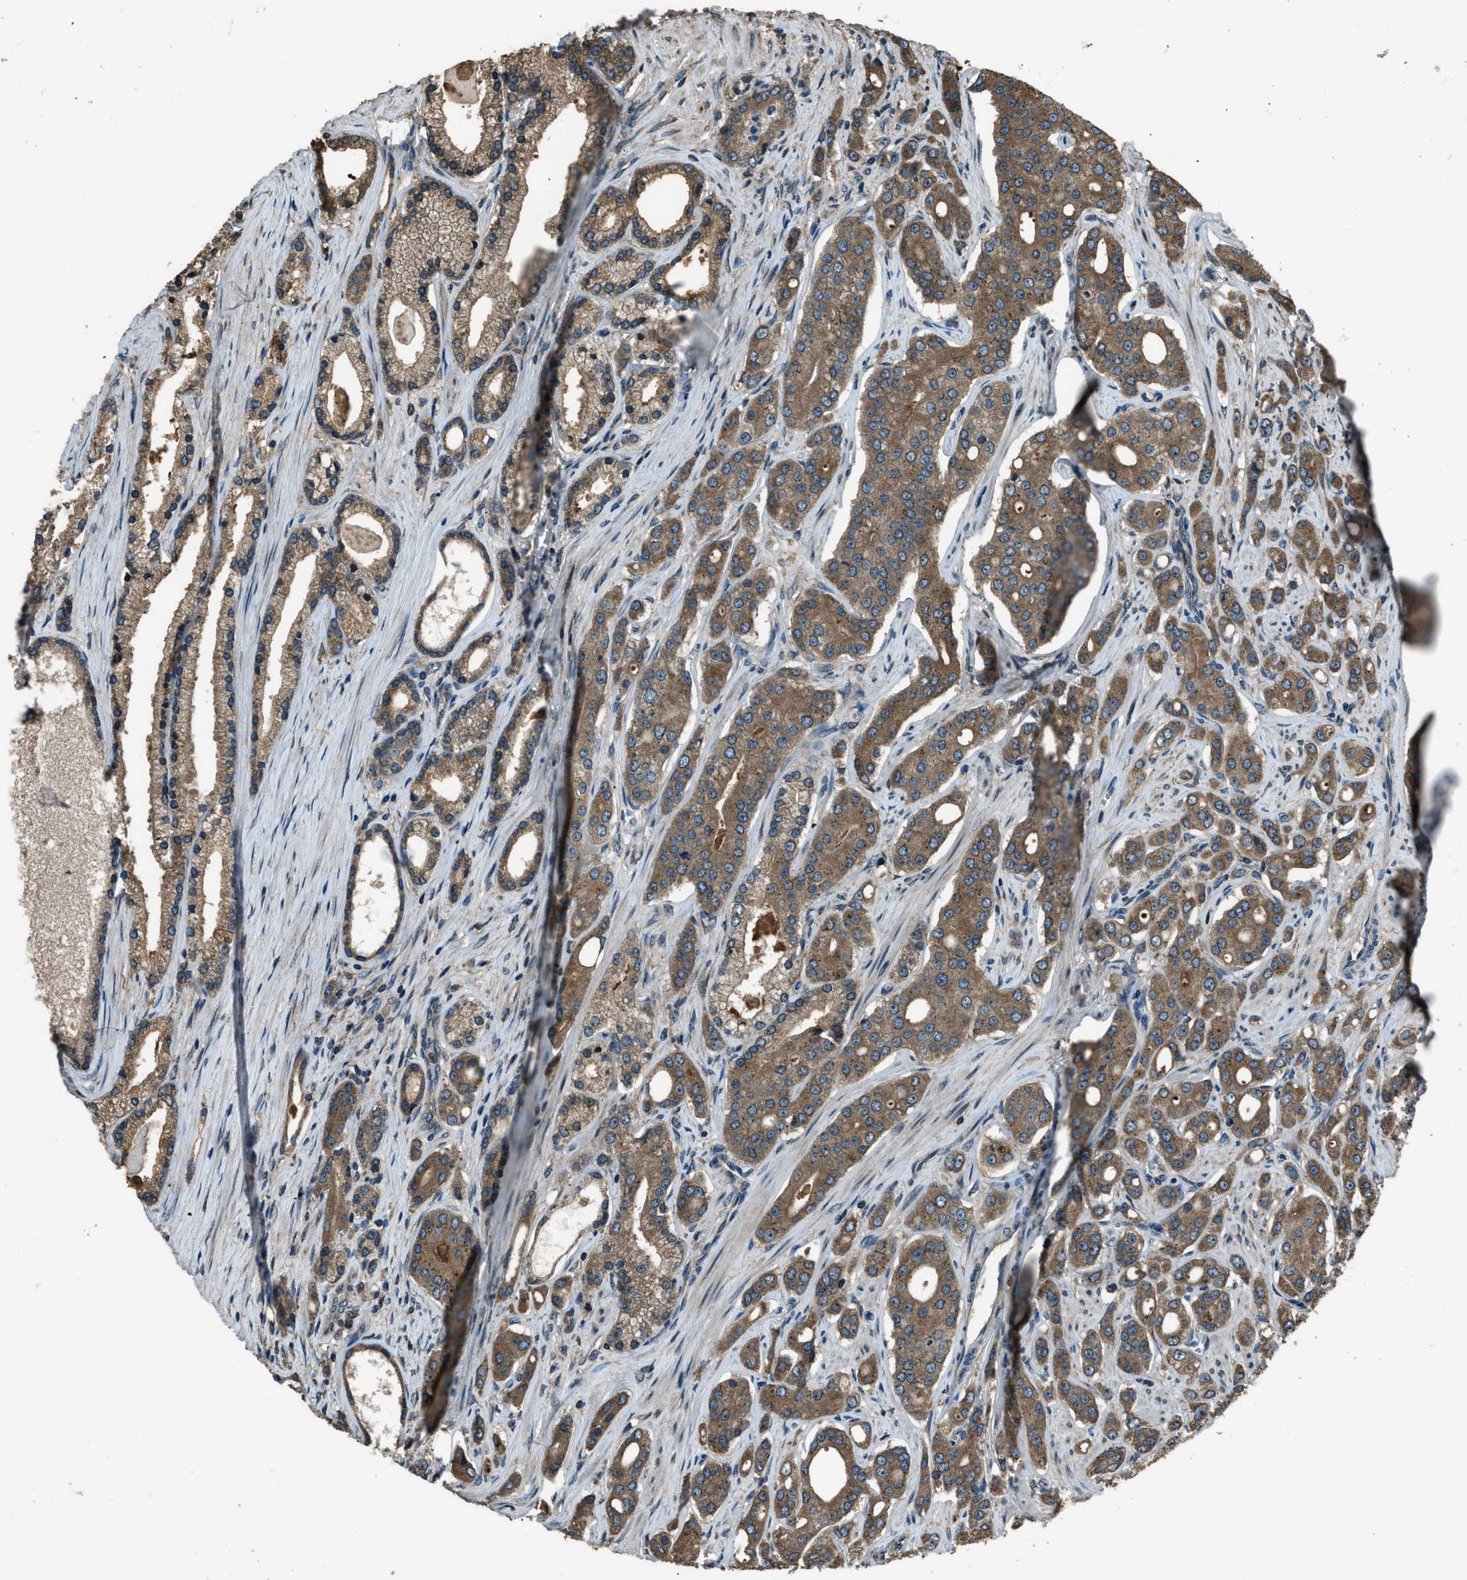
{"staining": {"intensity": "moderate", "quantity": ">75%", "location": "cytoplasmic/membranous"}, "tissue": "prostate cancer", "cell_type": "Tumor cells", "image_type": "cancer", "snomed": [{"axis": "morphology", "description": "Adenocarcinoma, High grade"}, {"axis": "topography", "description": "Prostate"}], "caption": "Human prostate cancer (high-grade adenocarcinoma) stained for a protein (brown) exhibits moderate cytoplasmic/membranous positive expression in approximately >75% of tumor cells.", "gene": "TRIM4", "patient": {"sex": "male", "age": 71}}